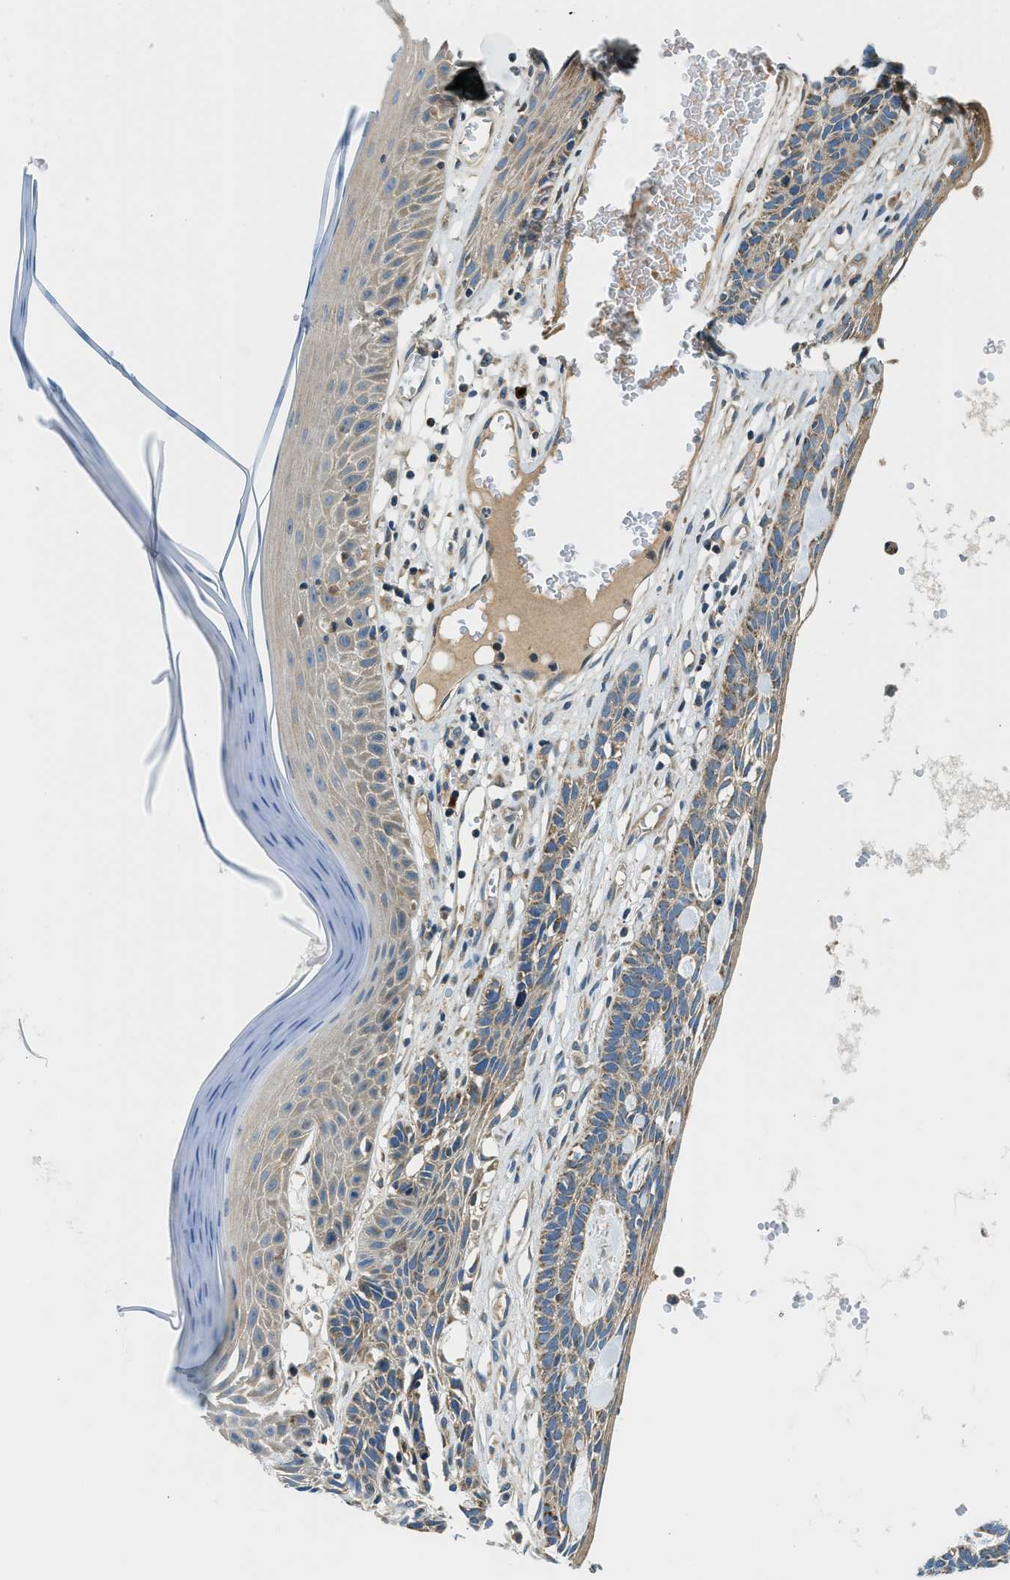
{"staining": {"intensity": "weak", "quantity": ">75%", "location": "cytoplasmic/membranous"}, "tissue": "skin cancer", "cell_type": "Tumor cells", "image_type": "cancer", "snomed": [{"axis": "morphology", "description": "Basal cell carcinoma"}, {"axis": "topography", "description": "Skin"}], "caption": "An image of human basal cell carcinoma (skin) stained for a protein reveals weak cytoplasmic/membranous brown staining in tumor cells.", "gene": "KCNK1", "patient": {"sex": "male", "age": 67}}